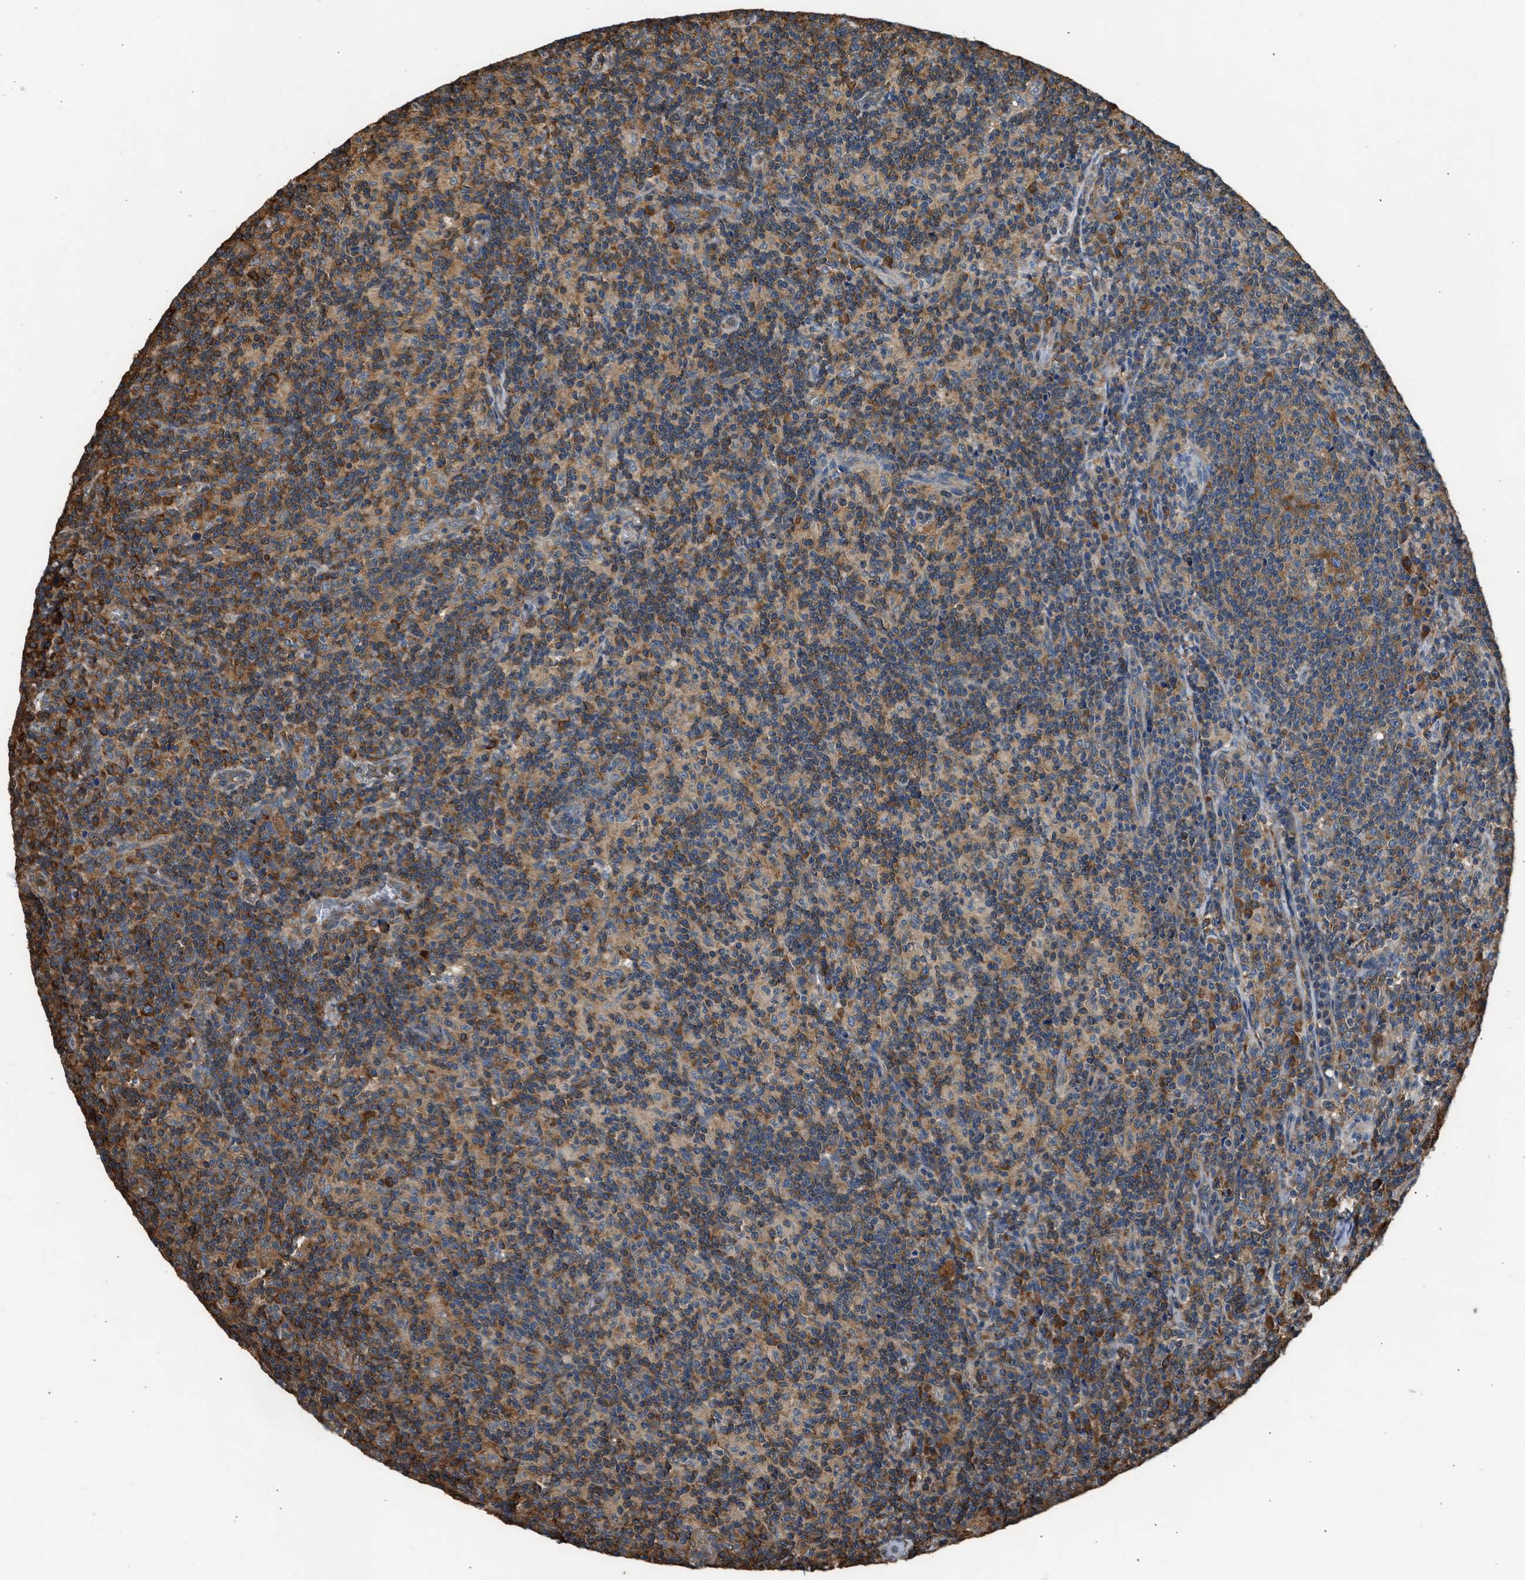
{"staining": {"intensity": "strong", "quantity": ">75%", "location": "cytoplasmic/membranous"}, "tissue": "lymph node", "cell_type": "Germinal center cells", "image_type": "normal", "snomed": [{"axis": "morphology", "description": "Normal tissue, NOS"}, {"axis": "morphology", "description": "Inflammation, NOS"}, {"axis": "topography", "description": "Lymph node"}], "caption": "Lymph node stained with a brown dye reveals strong cytoplasmic/membranous positive staining in approximately >75% of germinal center cells.", "gene": "SLC36A4", "patient": {"sex": "male", "age": 55}}